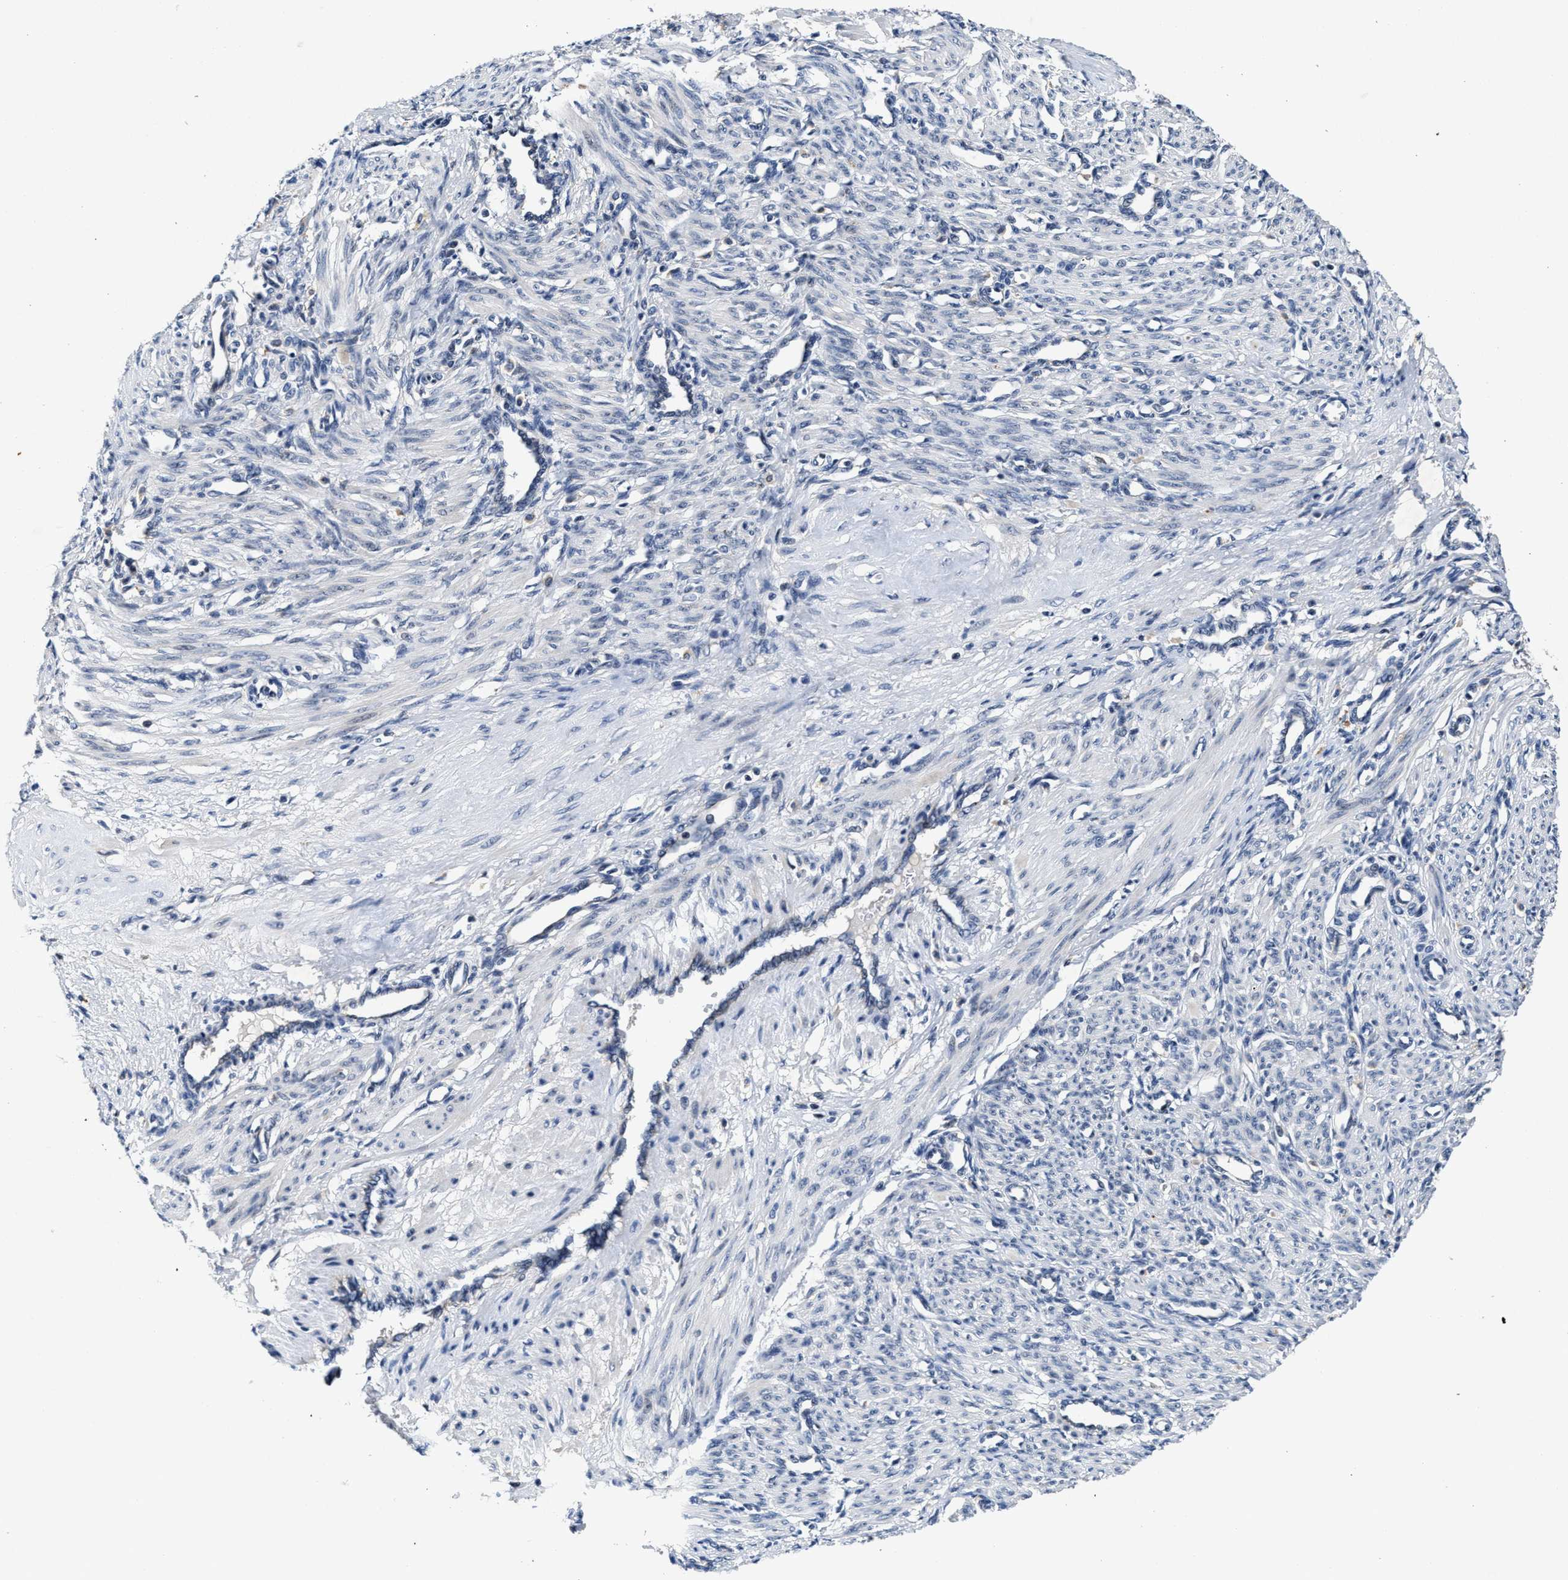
{"staining": {"intensity": "negative", "quantity": "none", "location": "none"}, "tissue": "smooth muscle", "cell_type": "Smooth muscle cells", "image_type": "normal", "snomed": [{"axis": "morphology", "description": "Normal tissue, NOS"}, {"axis": "topography", "description": "Endometrium"}], "caption": "DAB immunohistochemical staining of benign human smooth muscle demonstrates no significant expression in smooth muscle cells. (DAB (3,3'-diaminobenzidine) IHC with hematoxylin counter stain).", "gene": "TMEM53", "patient": {"sex": "female", "age": 33}}